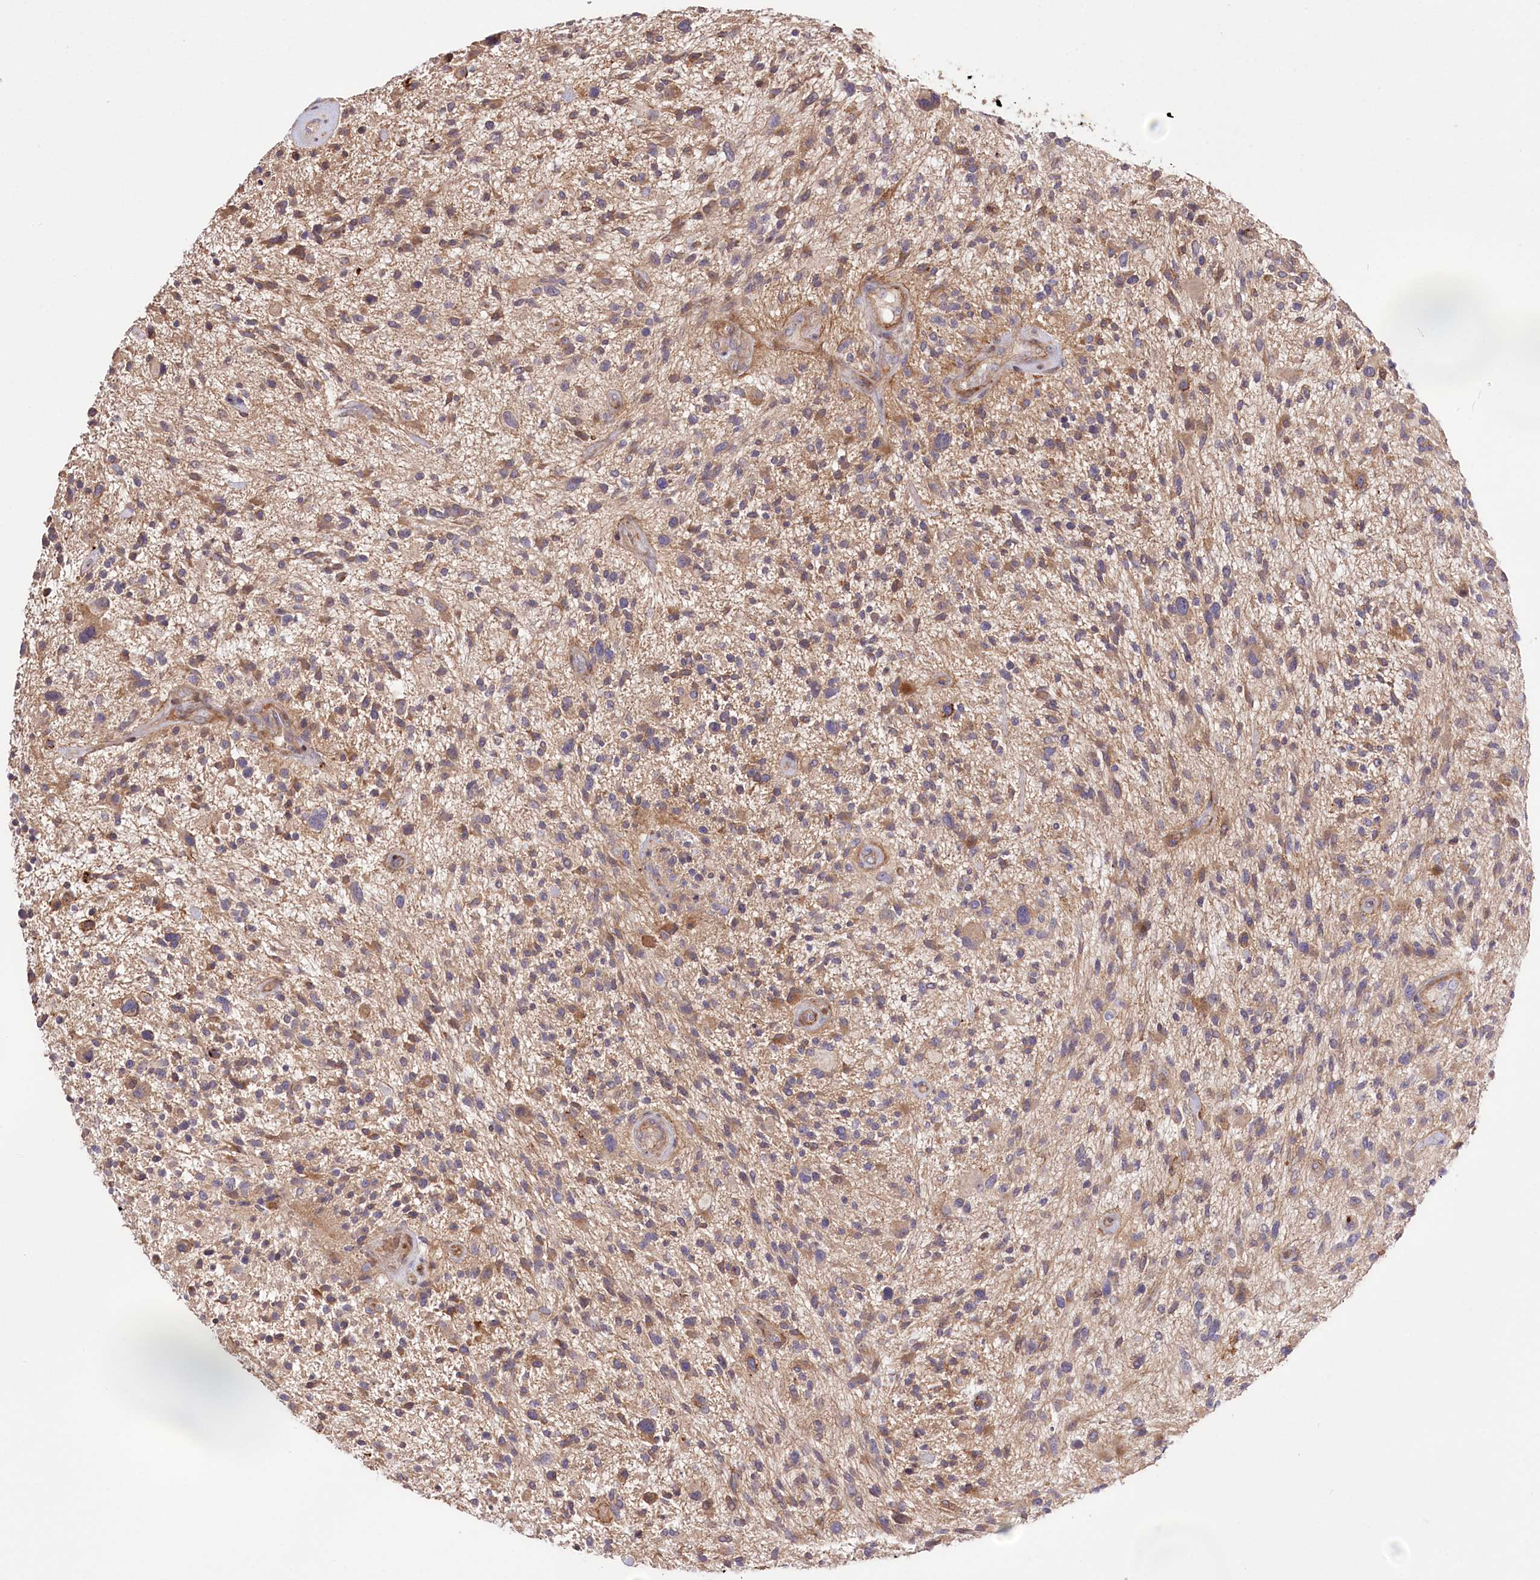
{"staining": {"intensity": "weak", "quantity": "<25%", "location": "cytoplasmic/membranous"}, "tissue": "glioma", "cell_type": "Tumor cells", "image_type": "cancer", "snomed": [{"axis": "morphology", "description": "Glioma, malignant, High grade"}, {"axis": "topography", "description": "Brain"}], "caption": "Image shows no protein staining in tumor cells of malignant high-grade glioma tissue.", "gene": "TRUB1", "patient": {"sex": "male", "age": 47}}